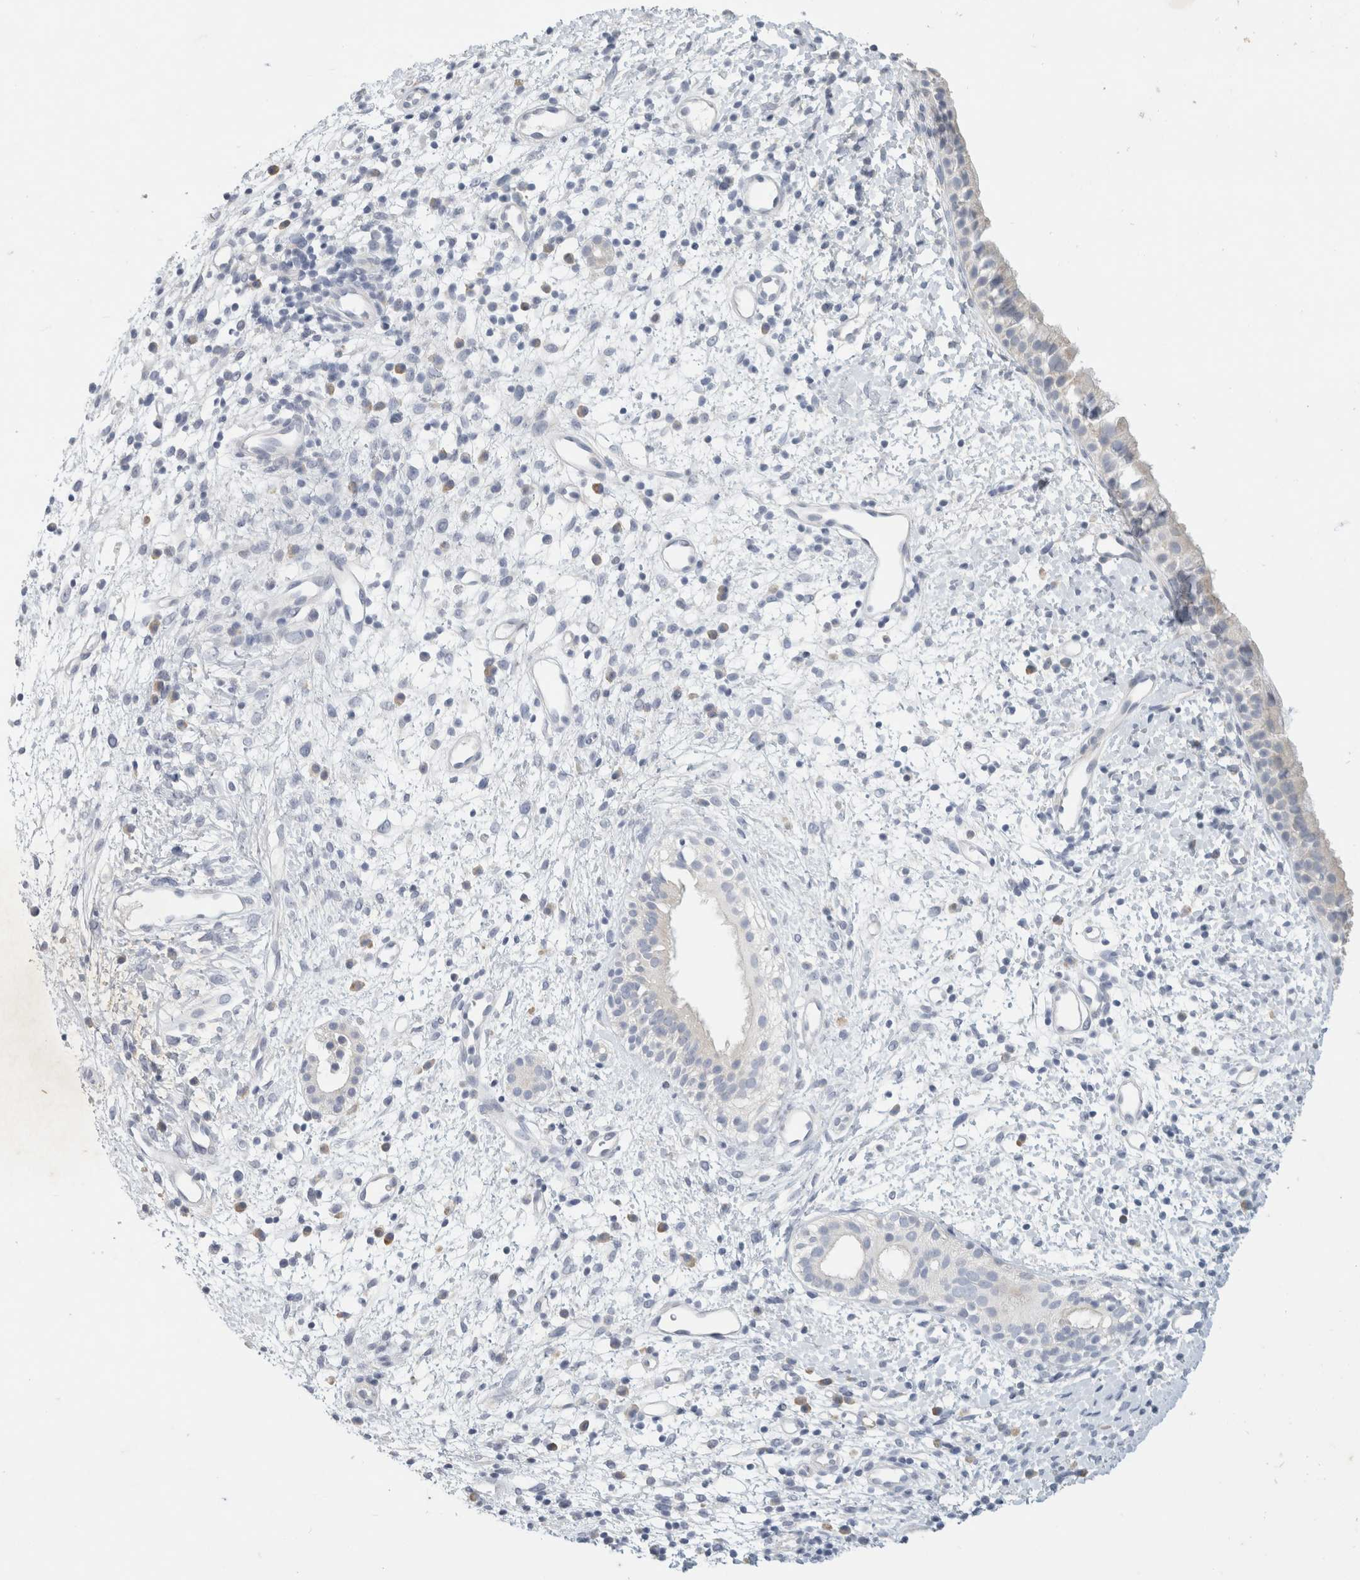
{"staining": {"intensity": "negative", "quantity": "none", "location": "none"}, "tissue": "nasopharynx", "cell_type": "Respiratory epithelial cells", "image_type": "normal", "snomed": [{"axis": "morphology", "description": "Normal tissue, NOS"}, {"axis": "topography", "description": "Nasopharynx"}], "caption": "Immunohistochemical staining of normal nasopharynx demonstrates no significant staining in respiratory epithelial cells. Brightfield microscopy of immunohistochemistry stained with DAB (brown) and hematoxylin (blue), captured at high magnification.", "gene": "NEFM", "patient": {"sex": "male", "age": 22}}